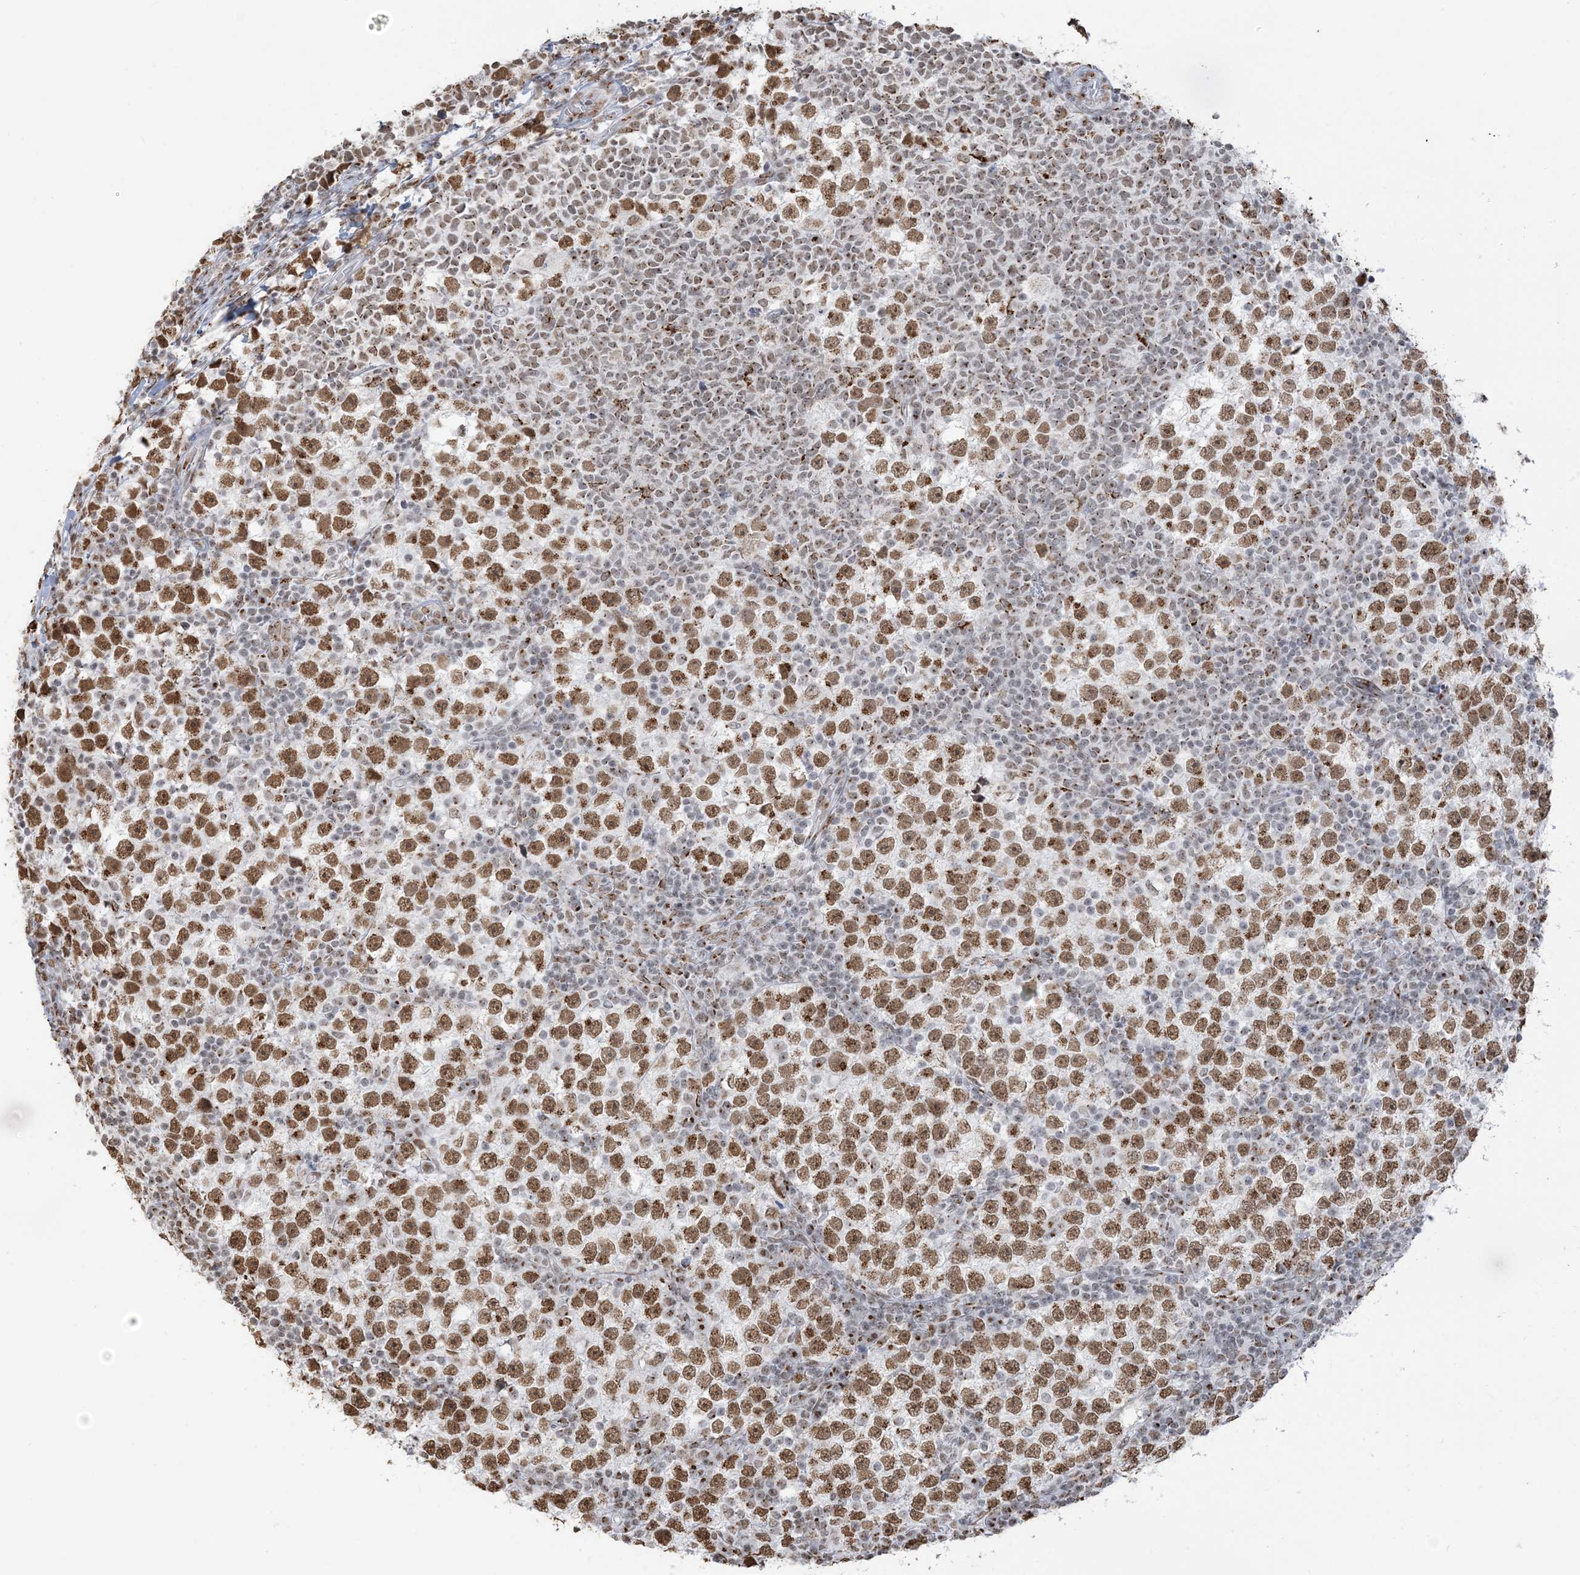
{"staining": {"intensity": "moderate", "quantity": ">75%", "location": "nuclear"}, "tissue": "testis cancer", "cell_type": "Tumor cells", "image_type": "cancer", "snomed": [{"axis": "morphology", "description": "Seminoma, NOS"}, {"axis": "topography", "description": "Testis"}], "caption": "High-magnification brightfield microscopy of testis cancer (seminoma) stained with DAB (brown) and counterstained with hematoxylin (blue). tumor cells exhibit moderate nuclear staining is appreciated in approximately>75% of cells.", "gene": "GPR107", "patient": {"sex": "male", "age": 65}}